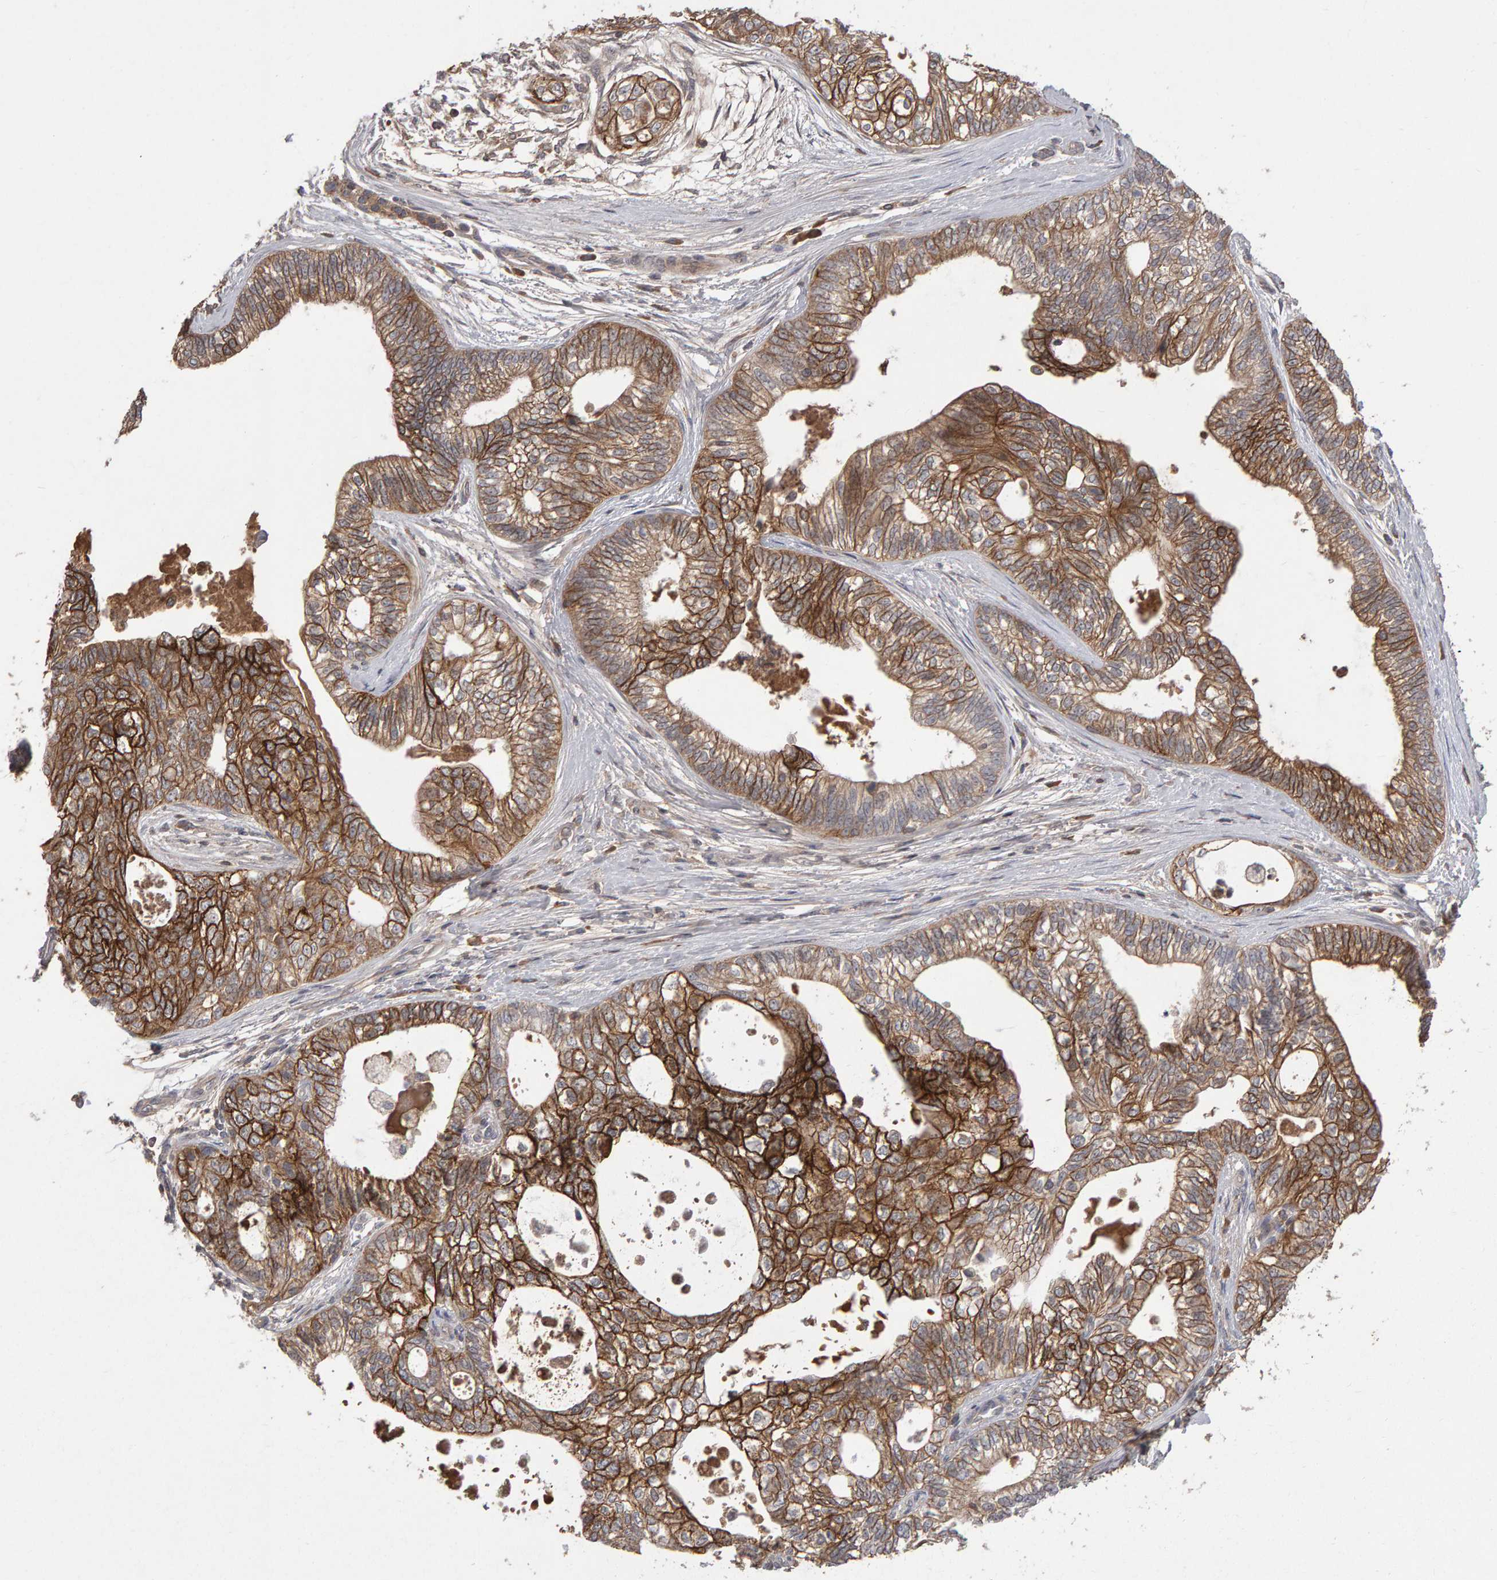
{"staining": {"intensity": "moderate", "quantity": ">75%", "location": "cytoplasmic/membranous"}, "tissue": "pancreatic cancer", "cell_type": "Tumor cells", "image_type": "cancer", "snomed": [{"axis": "morphology", "description": "Adenocarcinoma, NOS"}, {"axis": "topography", "description": "Pancreas"}], "caption": "Immunohistochemical staining of human adenocarcinoma (pancreatic) exhibits medium levels of moderate cytoplasmic/membranous protein positivity in approximately >75% of tumor cells.", "gene": "PGS1", "patient": {"sex": "male", "age": 72}}